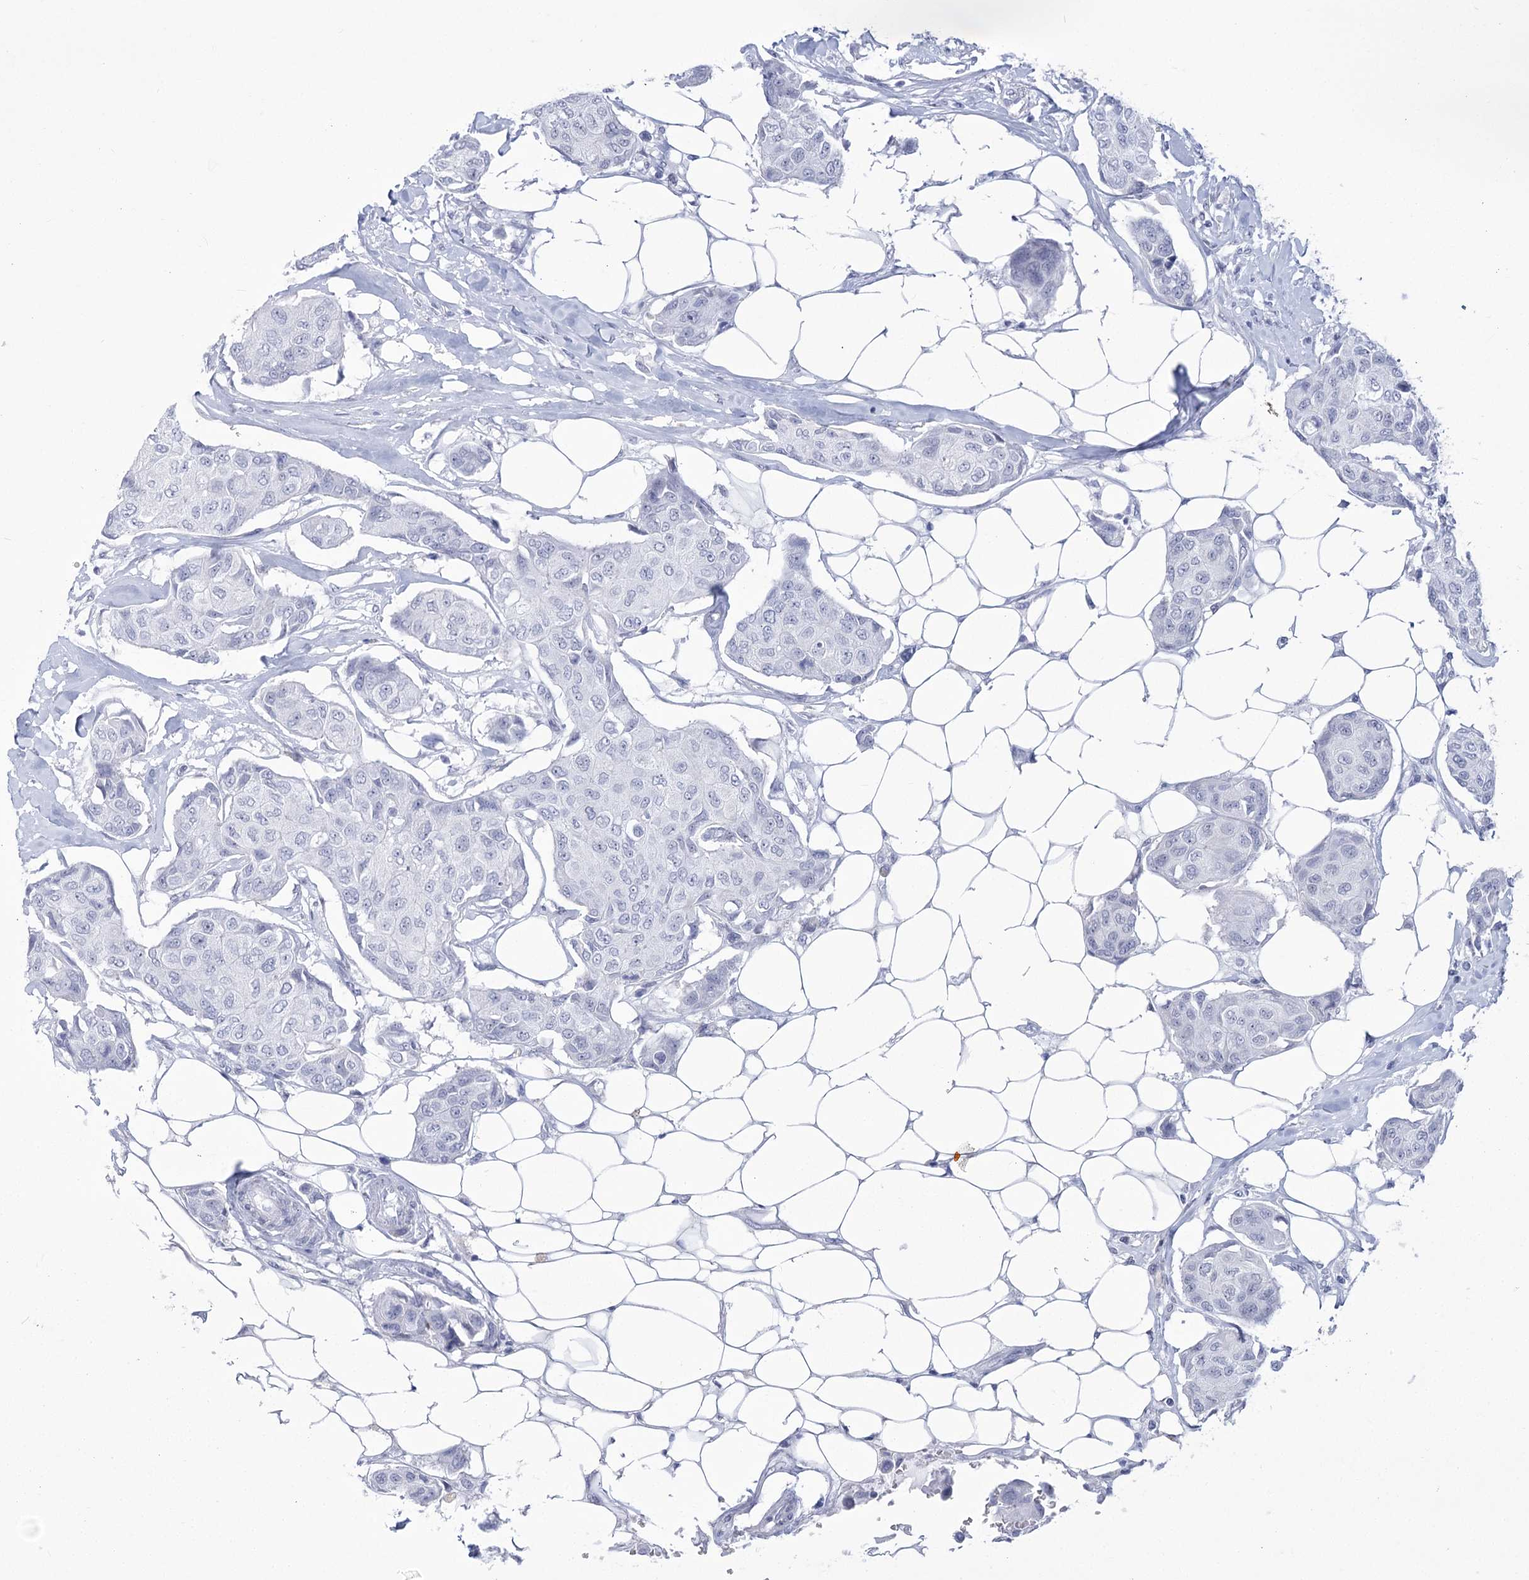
{"staining": {"intensity": "negative", "quantity": "none", "location": "none"}, "tissue": "breast cancer", "cell_type": "Tumor cells", "image_type": "cancer", "snomed": [{"axis": "morphology", "description": "Duct carcinoma"}, {"axis": "topography", "description": "Breast"}], "caption": "This is an immunohistochemistry micrograph of human breast cancer (infiltrating ductal carcinoma). There is no staining in tumor cells.", "gene": "HORMAD1", "patient": {"sex": "female", "age": 80}}